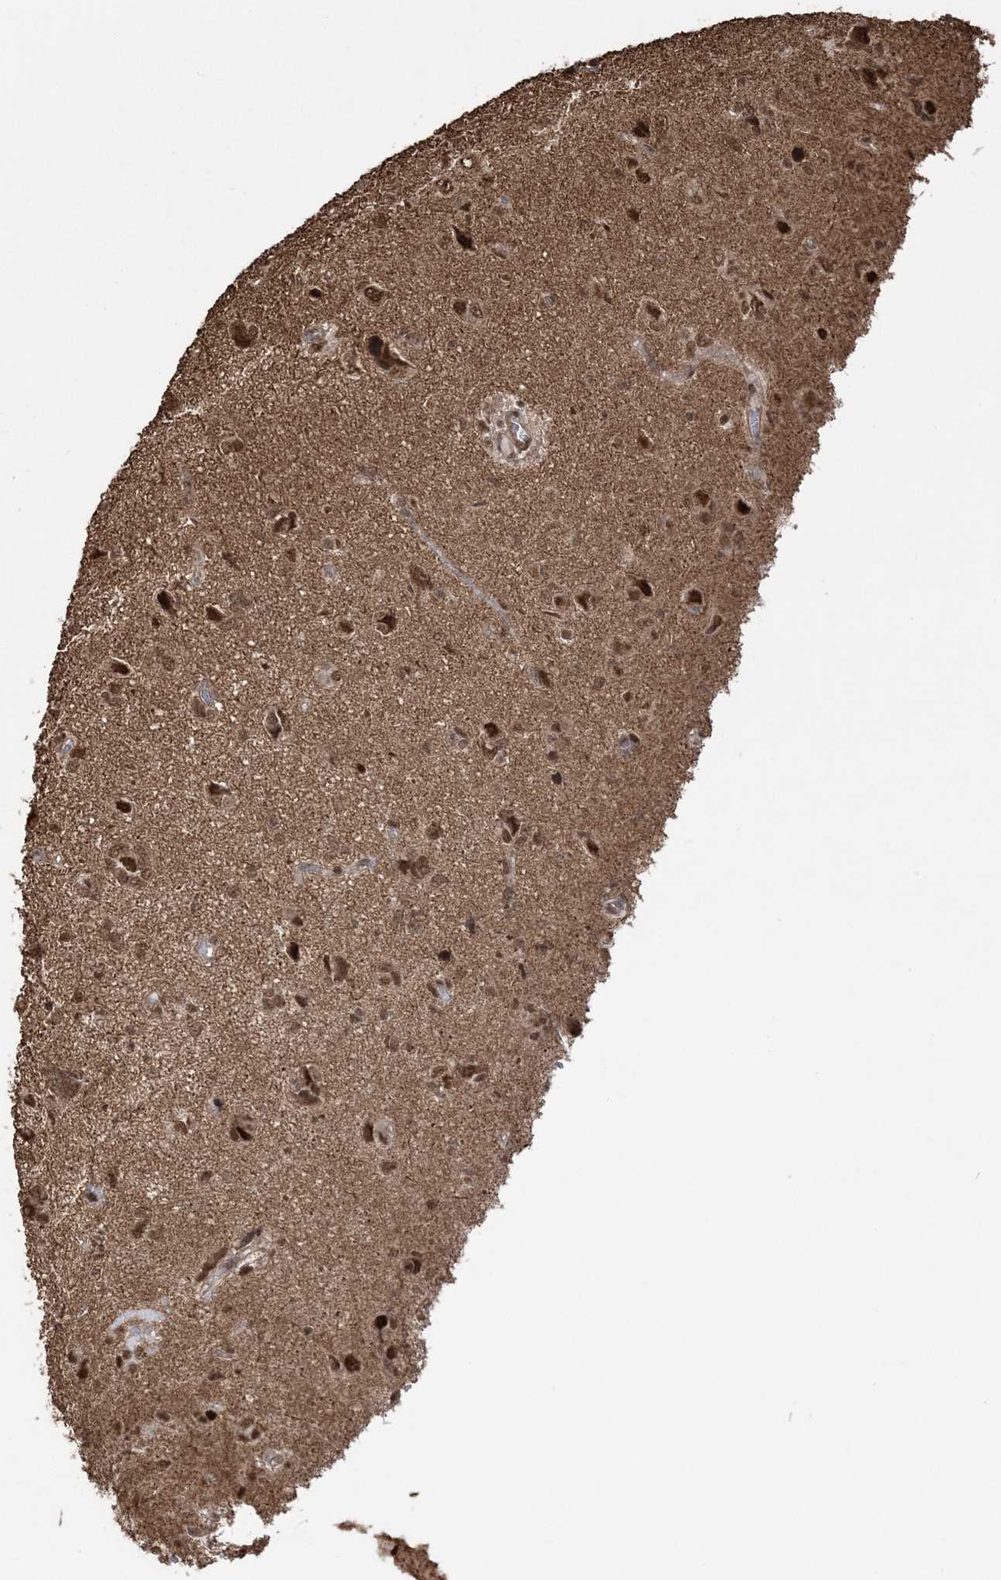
{"staining": {"intensity": "moderate", "quantity": ">75%", "location": "nuclear"}, "tissue": "glioma", "cell_type": "Tumor cells", "image_type": "cancer", "snomed": [{"axis": "morphology", "description": "Glioma, malignant, High grade"}, {"axis": "topography", "description": "Brain"}], "caption": "Immunohistochemical staining of glioma displays medium levels of moderate nuclear staining in about >75% of tumor cells.", "gene": "ZNF839", "patient": {"sex": "female", "age": 59}}